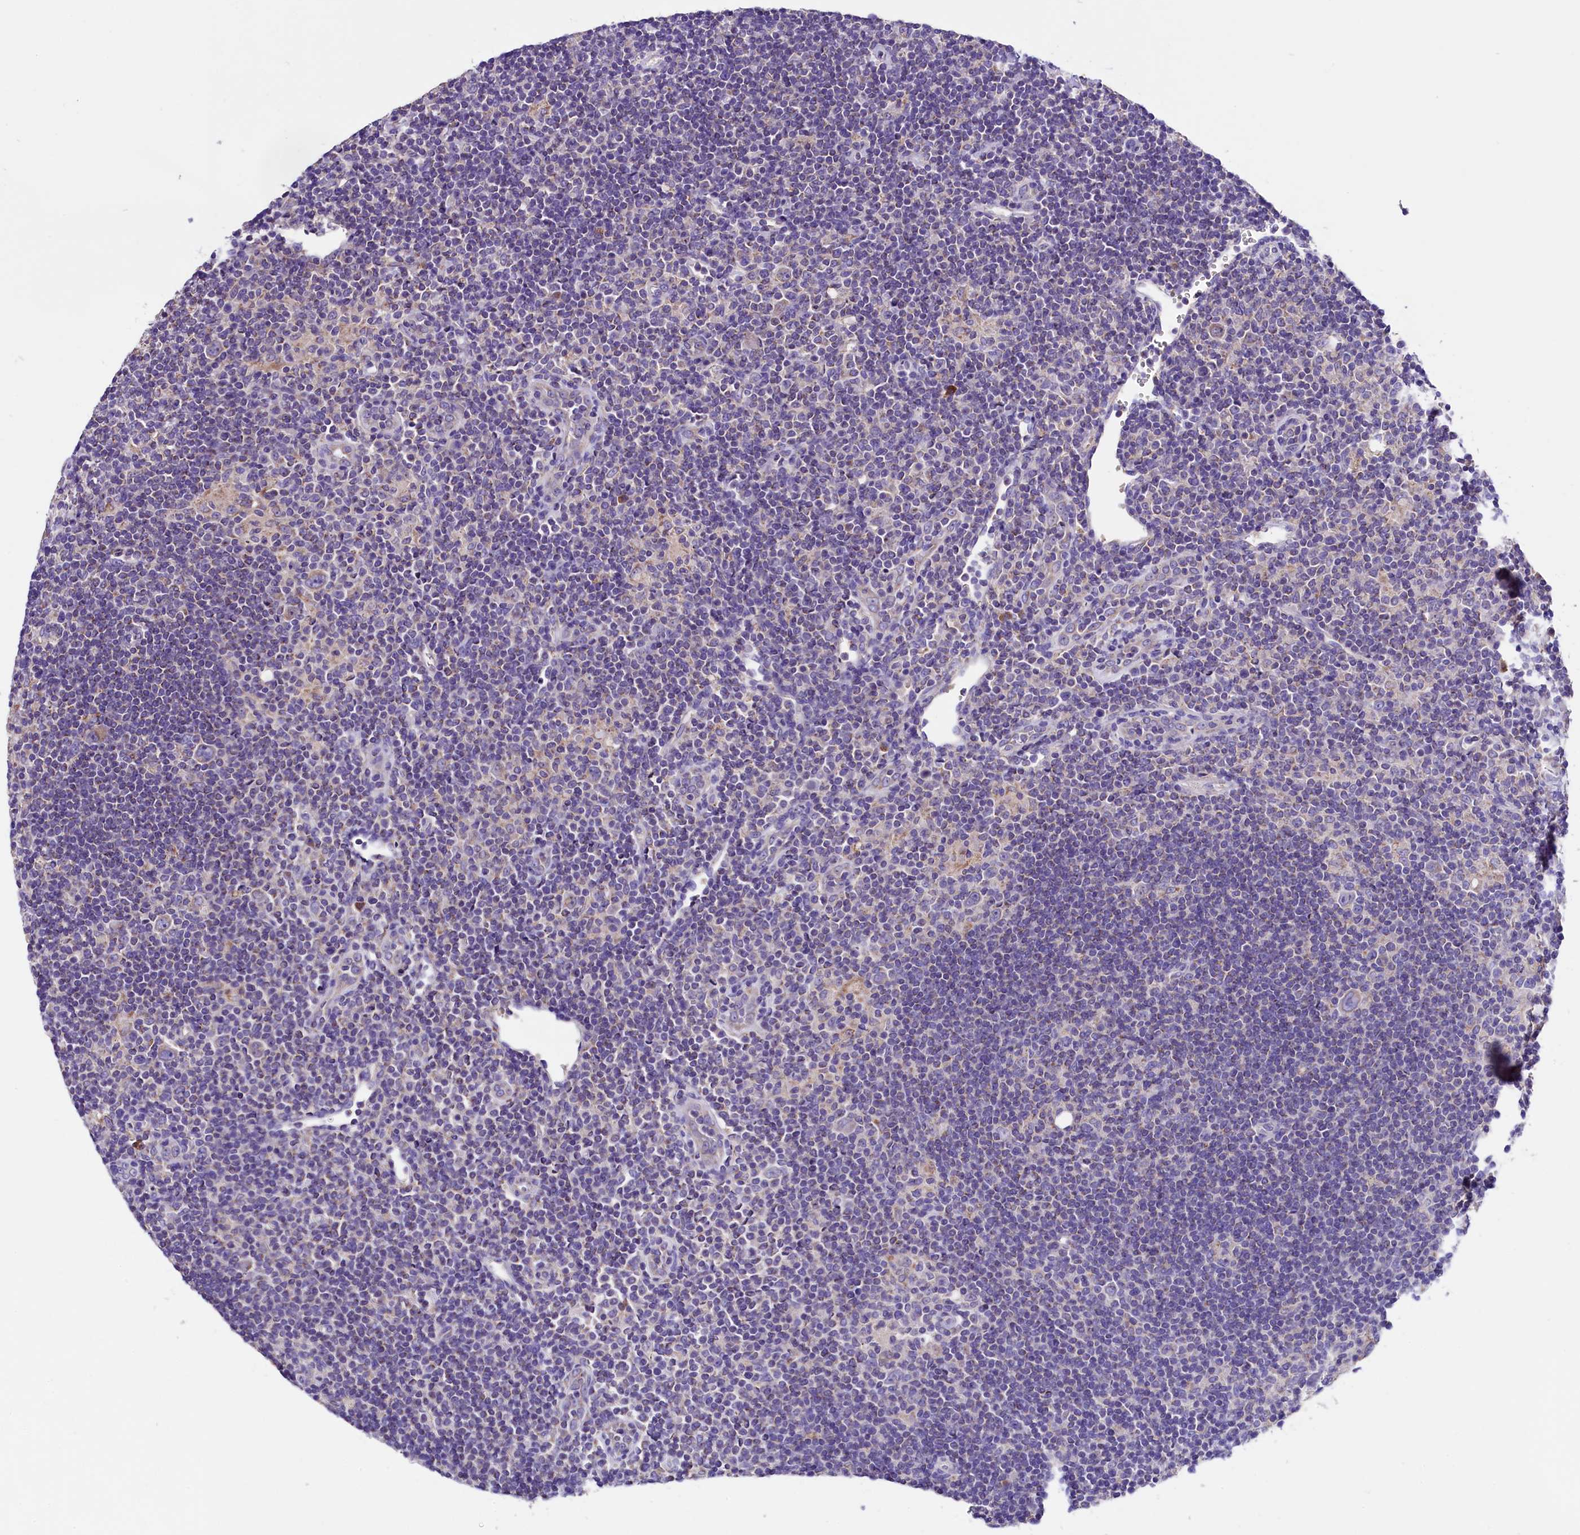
{"staining": {"intensity": "negative", "quantity": "none", "location": "none"}, "tissue": "lymphoma", "cell_type": "Tumor cells", "image_type": "cancer", "snomed": [{"axis": "morphology", "description": "Hodgkin's disease, NOS"}, {"axis": "topography", "description": "Lymph node"}], "caption": "Immunohistochemistry (IHC) photomicrograph of lymphoma stained for a protein (brown), which exhibits no staining in tumor cells.", "gene": "SIX5", "patient": {"sex": "female", "age": 57}}